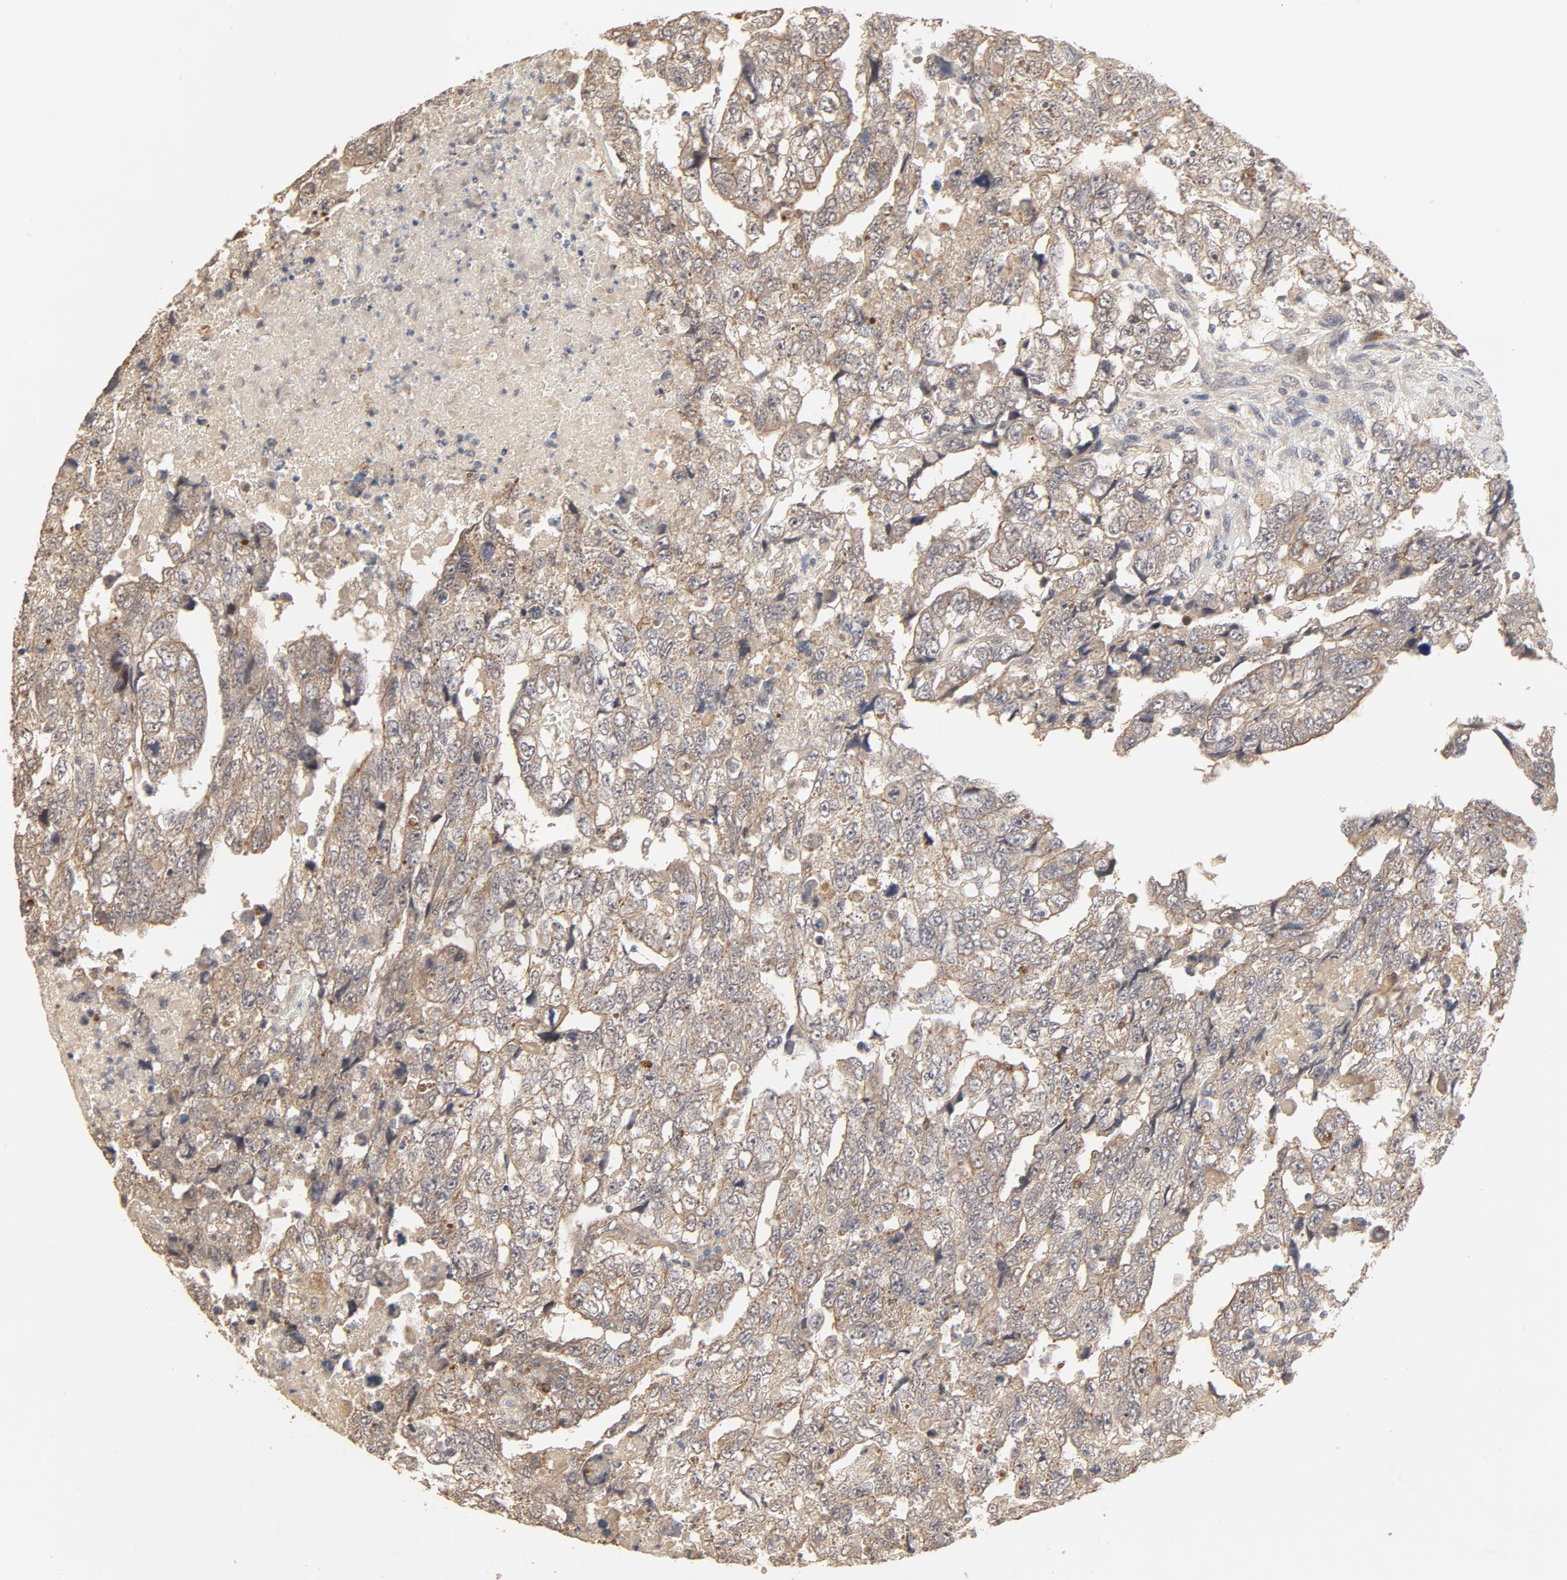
{"staining": {"intensity": "moderate", "quantity": ">75%", "location": "cytoplasmic/membranous"}, "tissue": "testis cancer", "cell_type": "Tumor cells", "image_type": "cancer", "snomed": [{"axis": "morphology", "description": "Carcinoma, Embryonal, NOS"}, {"axis": "topography", "description": "Testis"}], "caption": "Testis cancer (embryonal carcinoma) stained for a protein (brown) exhibits moderate cytoplasmic/membranous positive expression in approximately >75% of tumor cells.", "gene": "IL3RA", "patient": {"sex": "male", "age": 36}}